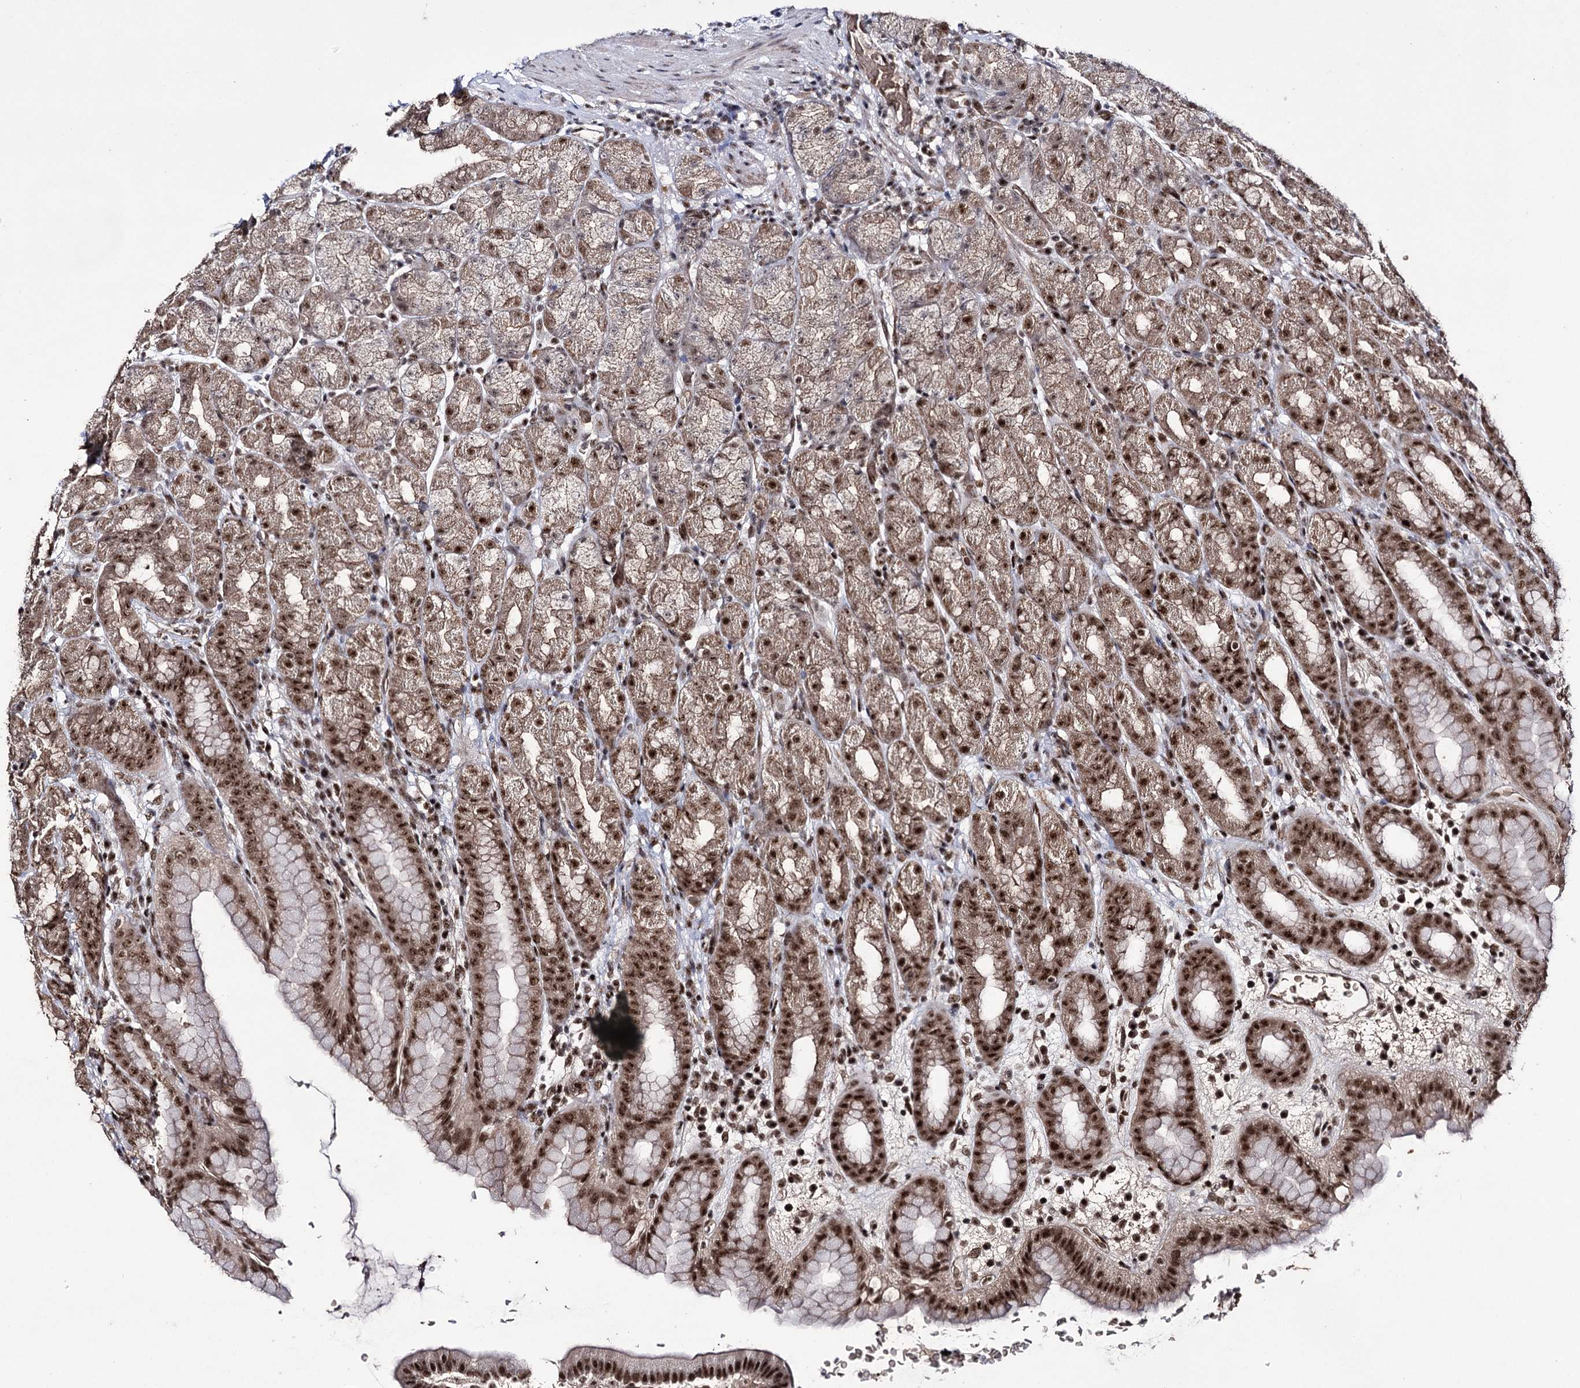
{"staining": {"intensity": "strong", "quantity": ">75%", "location": "cytoplasmic/membranous,nuclear"}, "tissue": "stomach", "cell_type": "Glandular cells", "image_type": "normal", "snomed": [{"axis": "morphology", "description": "Normal tissue, NOS"}, {"axis": "topography", "description": "Stomach, upper"}], "caption": "Immunohistochemical staining of unremarkable human stomach displays >75% levels of strong cytoplasmic/membranous,nuclear protein positivity in about >75% of glandular cells.", "gene": "PRPF40A", "patient": {"sex": "male", "age": 68}}